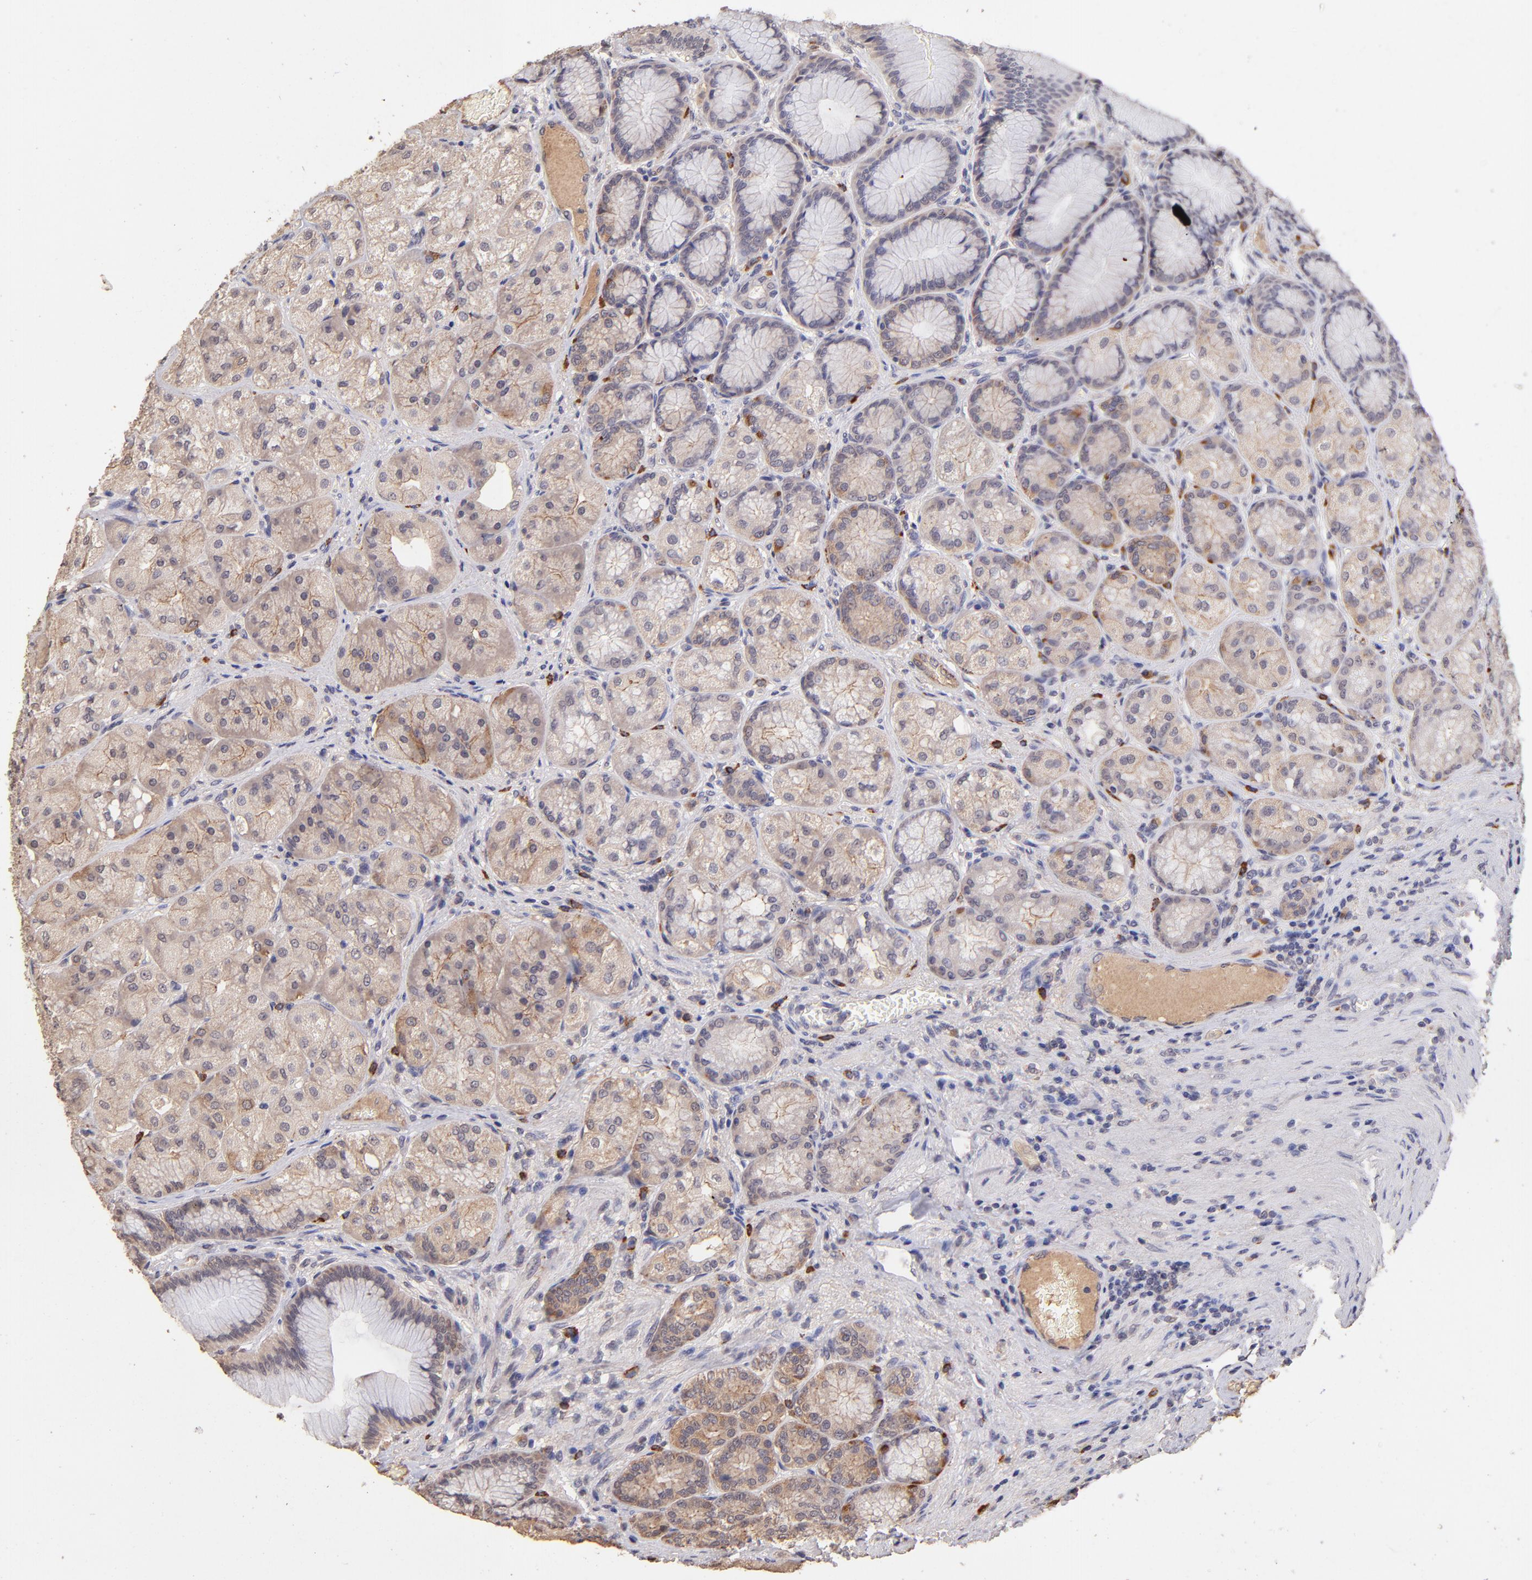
{"staining": {"intensity": "moderate", "quantity": "<25%", "location": "cytoplasmic/membranous"}, "tissue": "stomach", "cell_type": "Glandular cells", "image_type": "normal", "snomed": [{"axis": "morphology", "description": "Normal tissue, NOS"}, {"axis": "morphology", "description": "Adenocarcinoma, NOS"}, {"axis": "topography", "description": "Stomach"}, {"axis": "topography", "description": "Stomach, lower"}], "caption": "Immunohistochemical staining of unremarkable human stomach reveals moderate cytoplasmic/membranous protein expression in approximately <25% of glandular cells.", "gene": "RNASEL", "patient": {"sex": "female", "age": 65}}